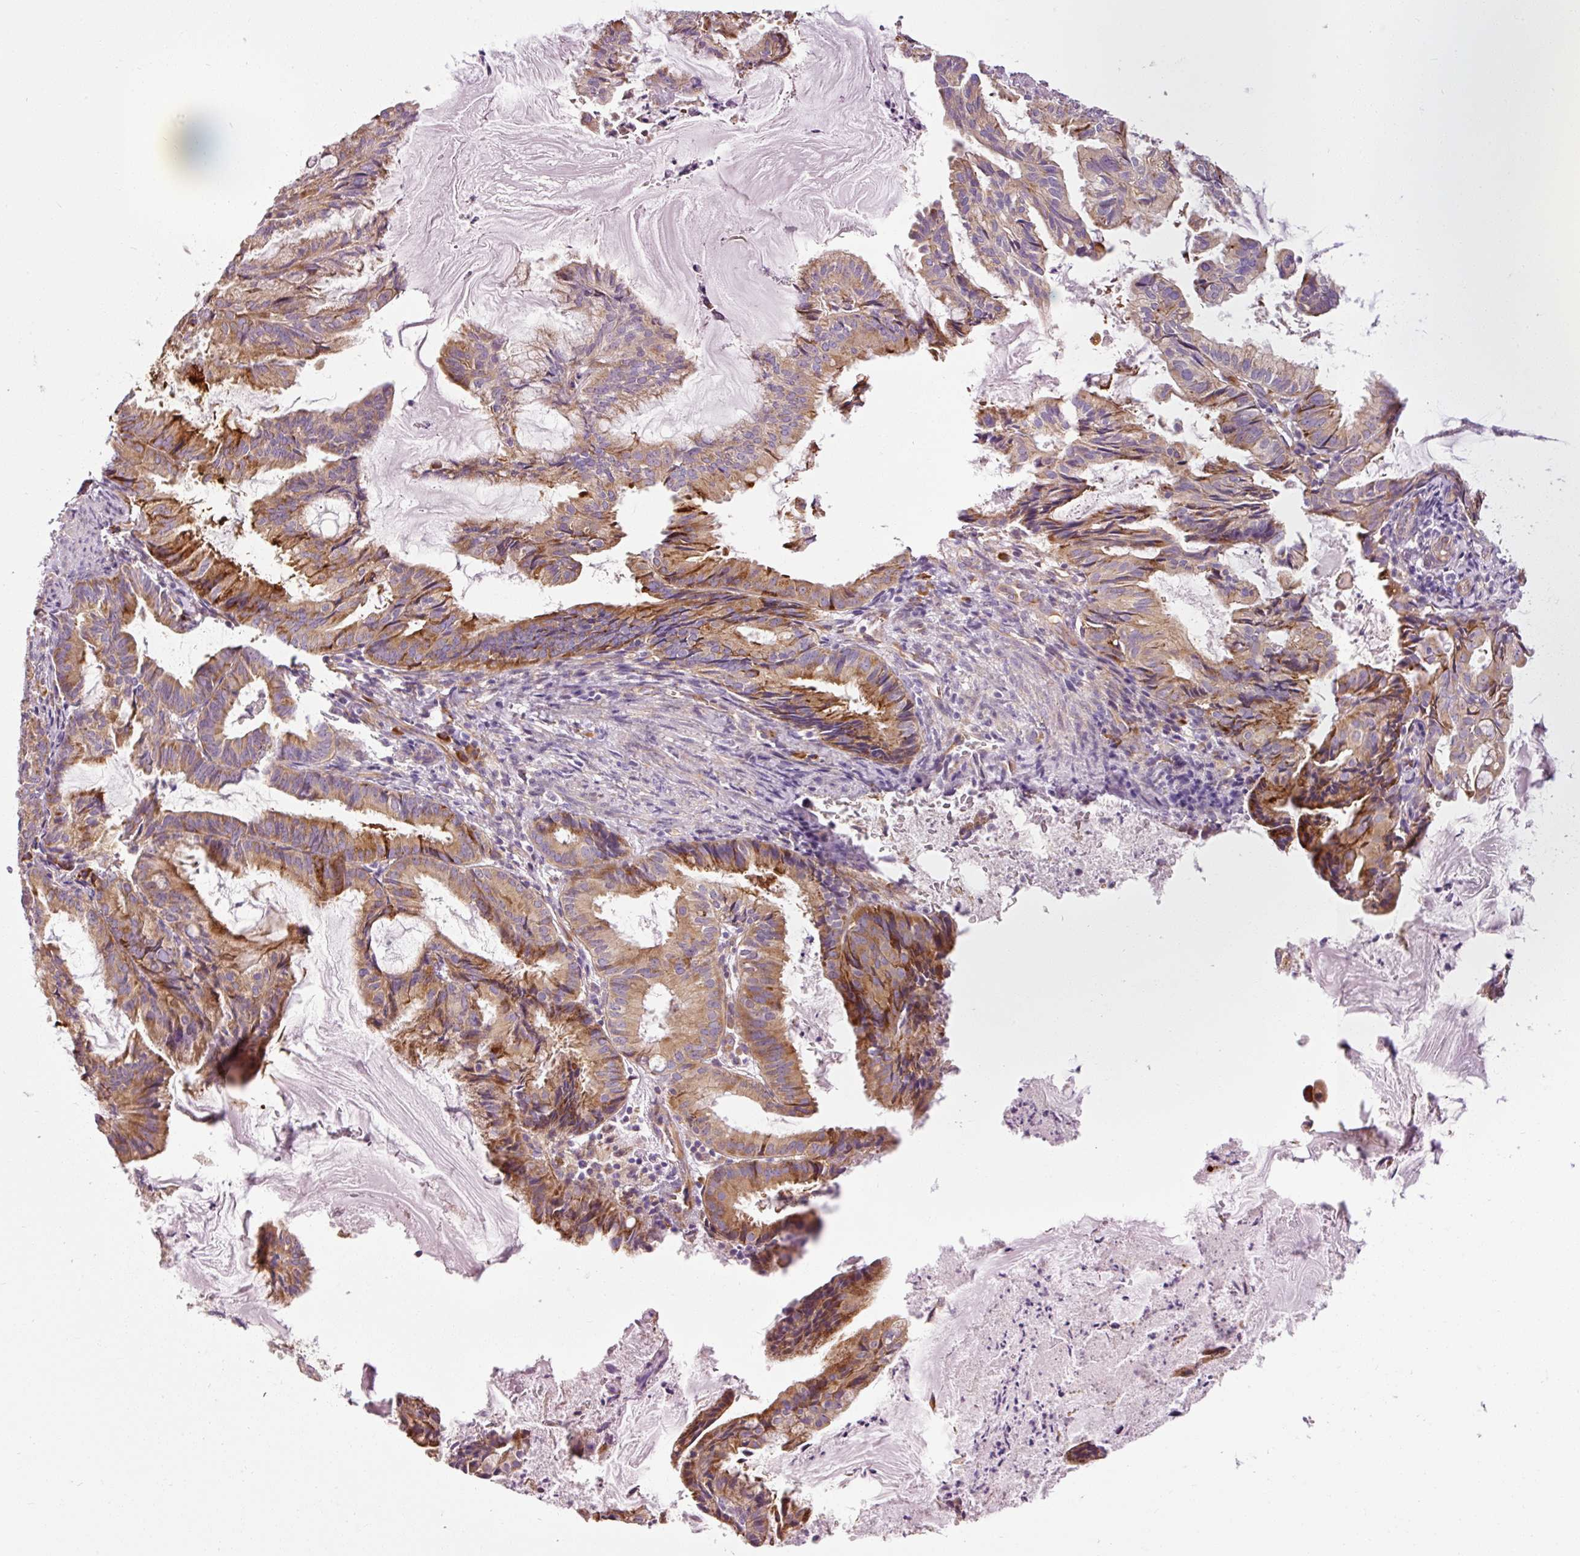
{"staining": {"intensity": "moderate", "quantity": ">75%", "location": "cytoplasmic/membranous"}, "tissue": "endometrial cancer", "cell_type": "Tumor cells", "image_type": "cancer", "snomed": [{"axis": "morphology", "description": "Adenocarcinoma, NOS"}, {"axis": "topography", "description": "Endometrium"}], "caption": "Tumor cells exhibit medium levels of moderate cytoplasmic/membranous positivity in about >75% of cells in endometrial adenocarcinoma.", "gene": "RPL10A", "patient": {"sex": "female", "age": 86}}